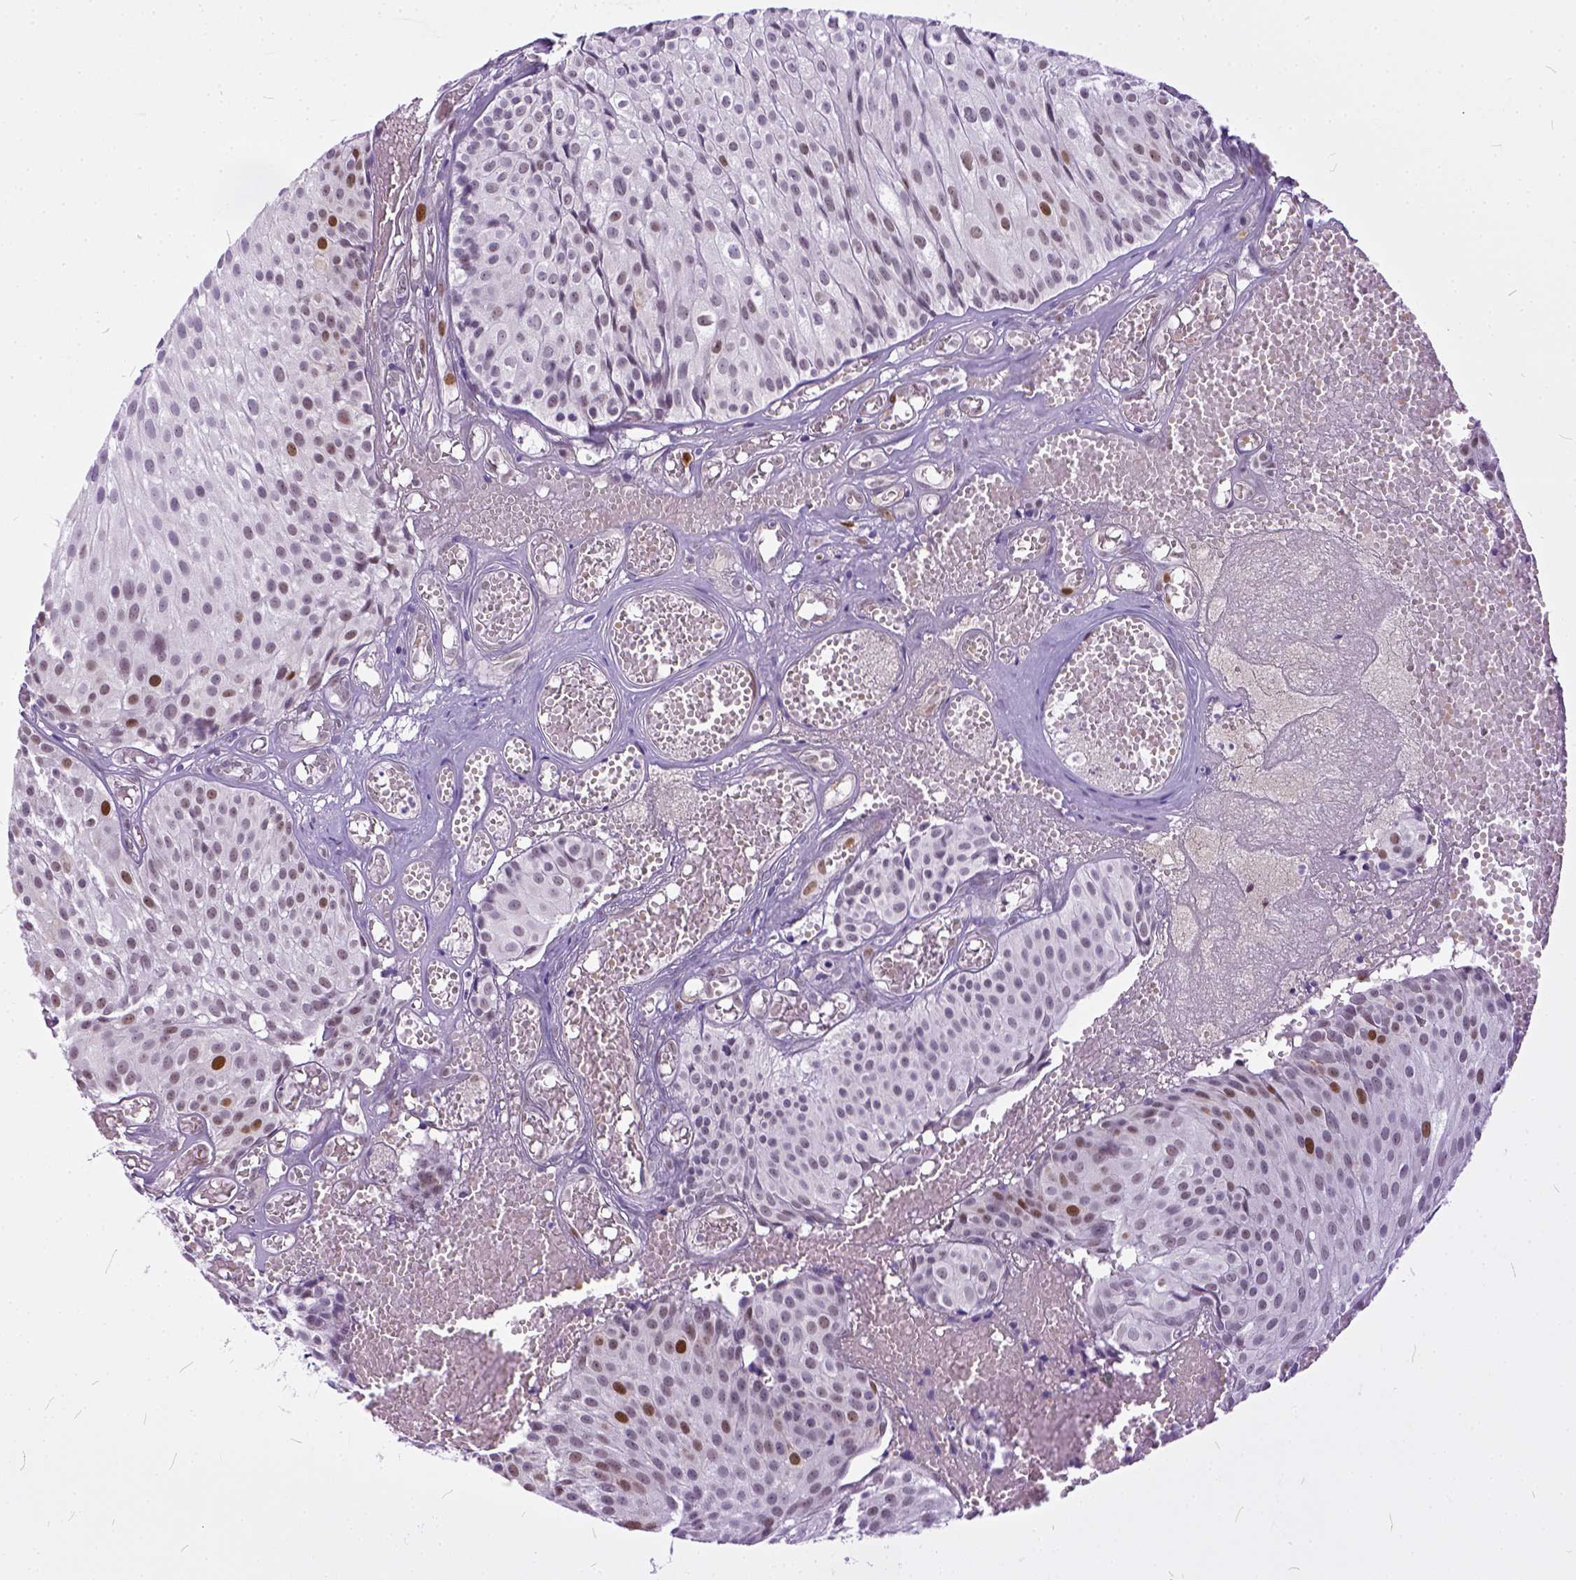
{"staining": {"intensity": "moderate", "quantity": "<25%", "location": "nuclear"}, "tissue": "urothelial cancer", "cell_type": "Tumor cells", "image_type": "cancer", "snomed": [{"axis": "morphology", "description": "Urothelial carcinoma, Low grade"}, {"axis": "topography", "description": "Urinary bladder"}], "caption": "A high-resolution image shows immunohistochemistry (IHC) staining of urothelial cancer, which displays moderate nuclear positivity in approximately <25% of tumor cells.", "gene": "ERCC1", "patient": {"sex": "male", "age": 63}}